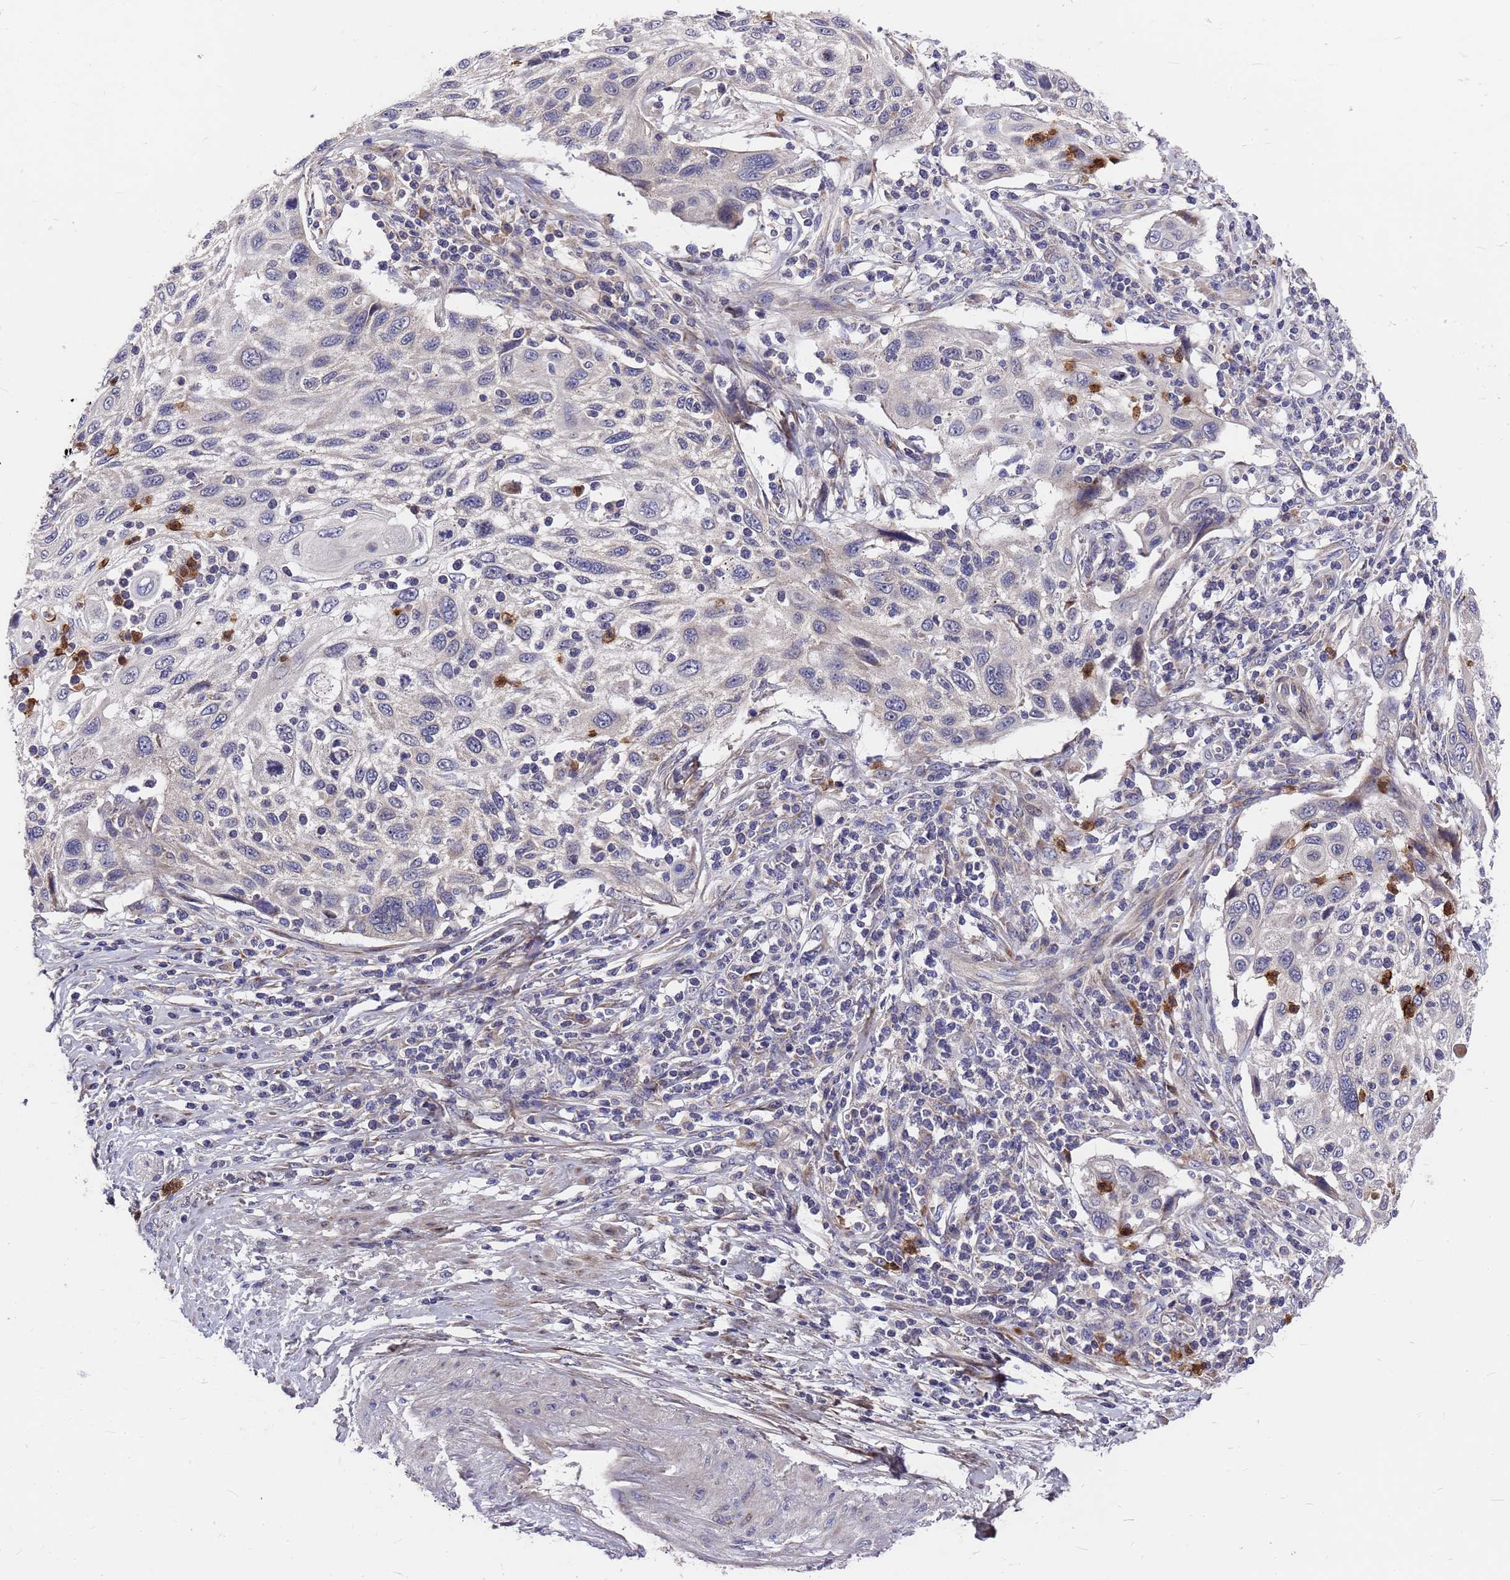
{"staining": {"intensity": "negative", "quantity": "none", "location": "none"}, "tissue": "cervical cancer", "cell_type": "Tumor cells", "image_type": "cancer", "snomed": [{"axis": "morphology", "description": "Squamous cell carcinoma, NOS"}, {"axis": "topography", "description": "Cervix"}], "caption": "IHC of human squamous cell carcinoma (cervical) exhibits no staining in tumor cells. (Stains: DAB IHC with hematoxylin counter stain, Microscopy: brightfield microscopy at high magnification).", "gene": "ZNF717", "patient": {"sex": "female", "age": 70}}